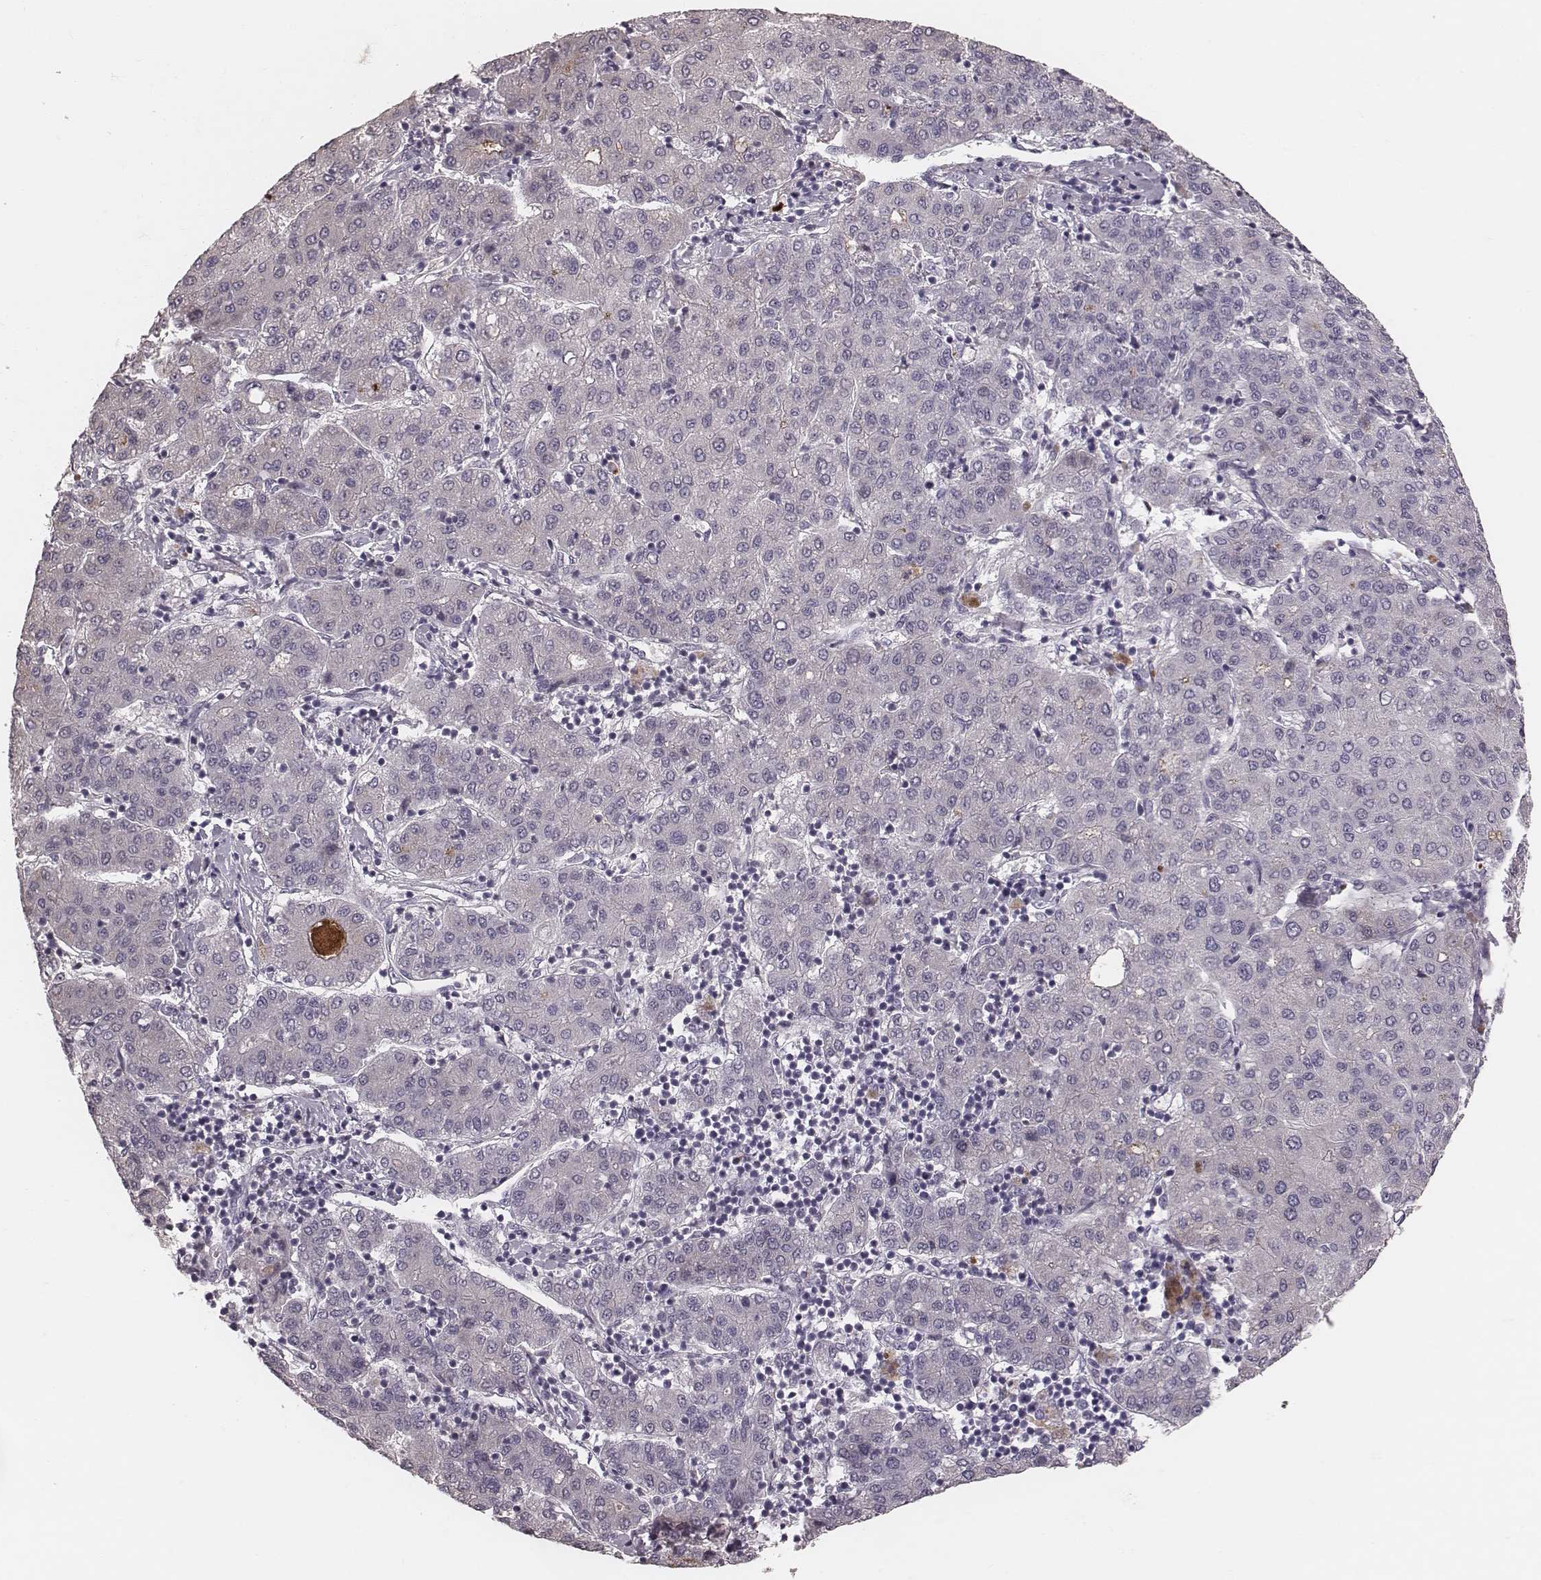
{"staining": {"intensity": "negative", "quantity": "none", "location": "none"}, "tissue": "liver cancer", "cell_type": "Tumor cells", "image_type": "cancer", "snomed": [{"axis": "morphology", "description": "Carcinoma, Hepatocellular, NOS"}, {"axis": "topography", "description": "Liver"}], "caption": "An image of human liver cancer (hepatocellular carcinoma) is negative for staining in tumor cells. The staining is performed using DAB brown chromogen with nuclei counter-stained in using hematoxylin.", "gene": "CFTR", "patient": {"sex": "male", "age": 65}}